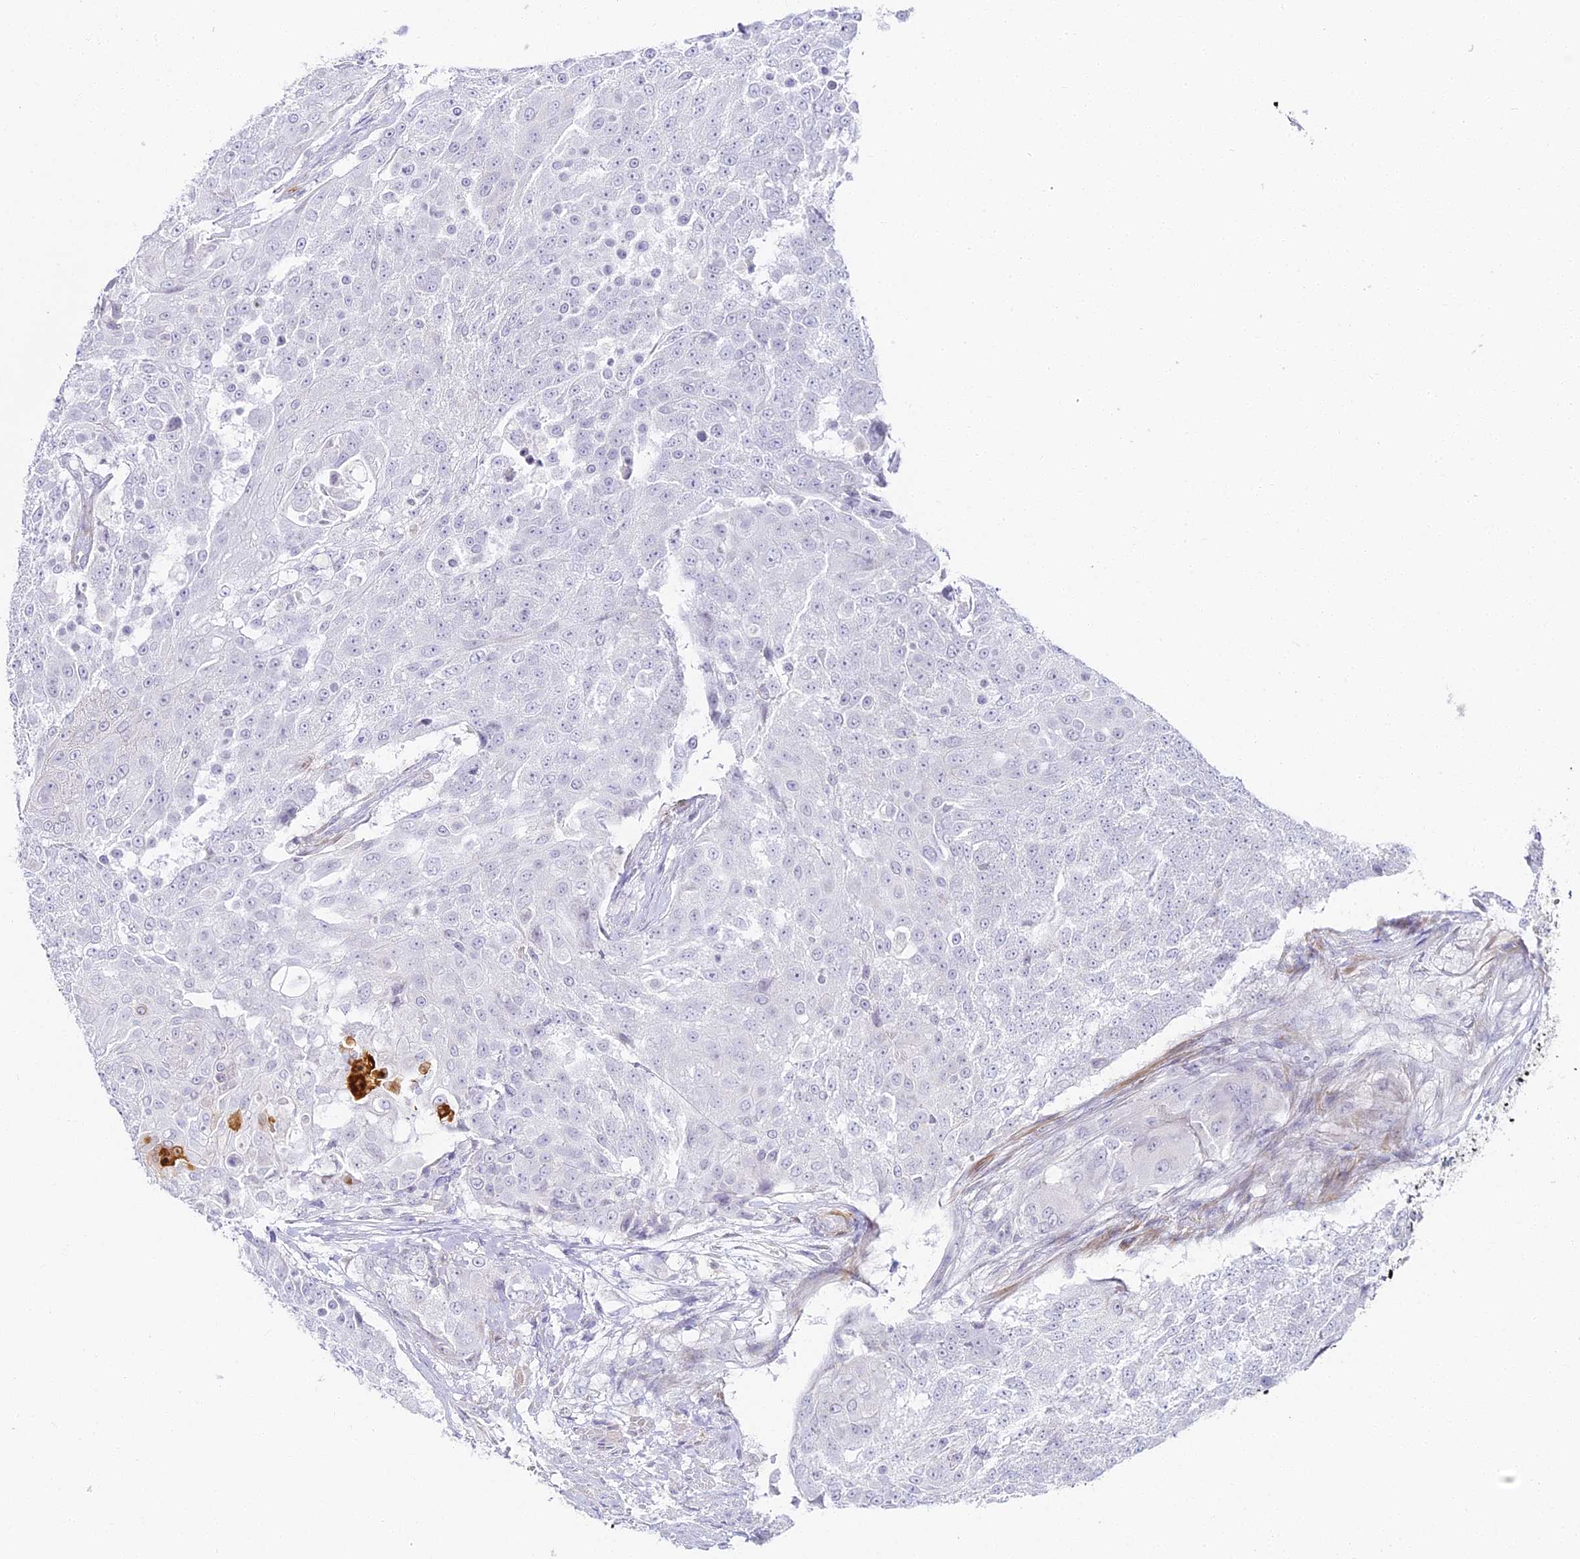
{"staining": {"intensity": "negative", "quantity": "none", "location": "none"}, "tissue": "urothelial cancer", "cell_type": "Tumor cells", "image_type": "cancer", "snomed": [{"axis": "morphology", "description": "Urothelial carcinoma, High grade"}, {"axis": "topography", "description": "Urinary bladder"}], "caption": "Immunohistochemistry histopathology image of high-grade urothelial carcinoma stained for a protein (brown), which demonstrates no staining in tumor cells.", "gene": "ALPG", "patient": {"sex": "female", "age": 63}}